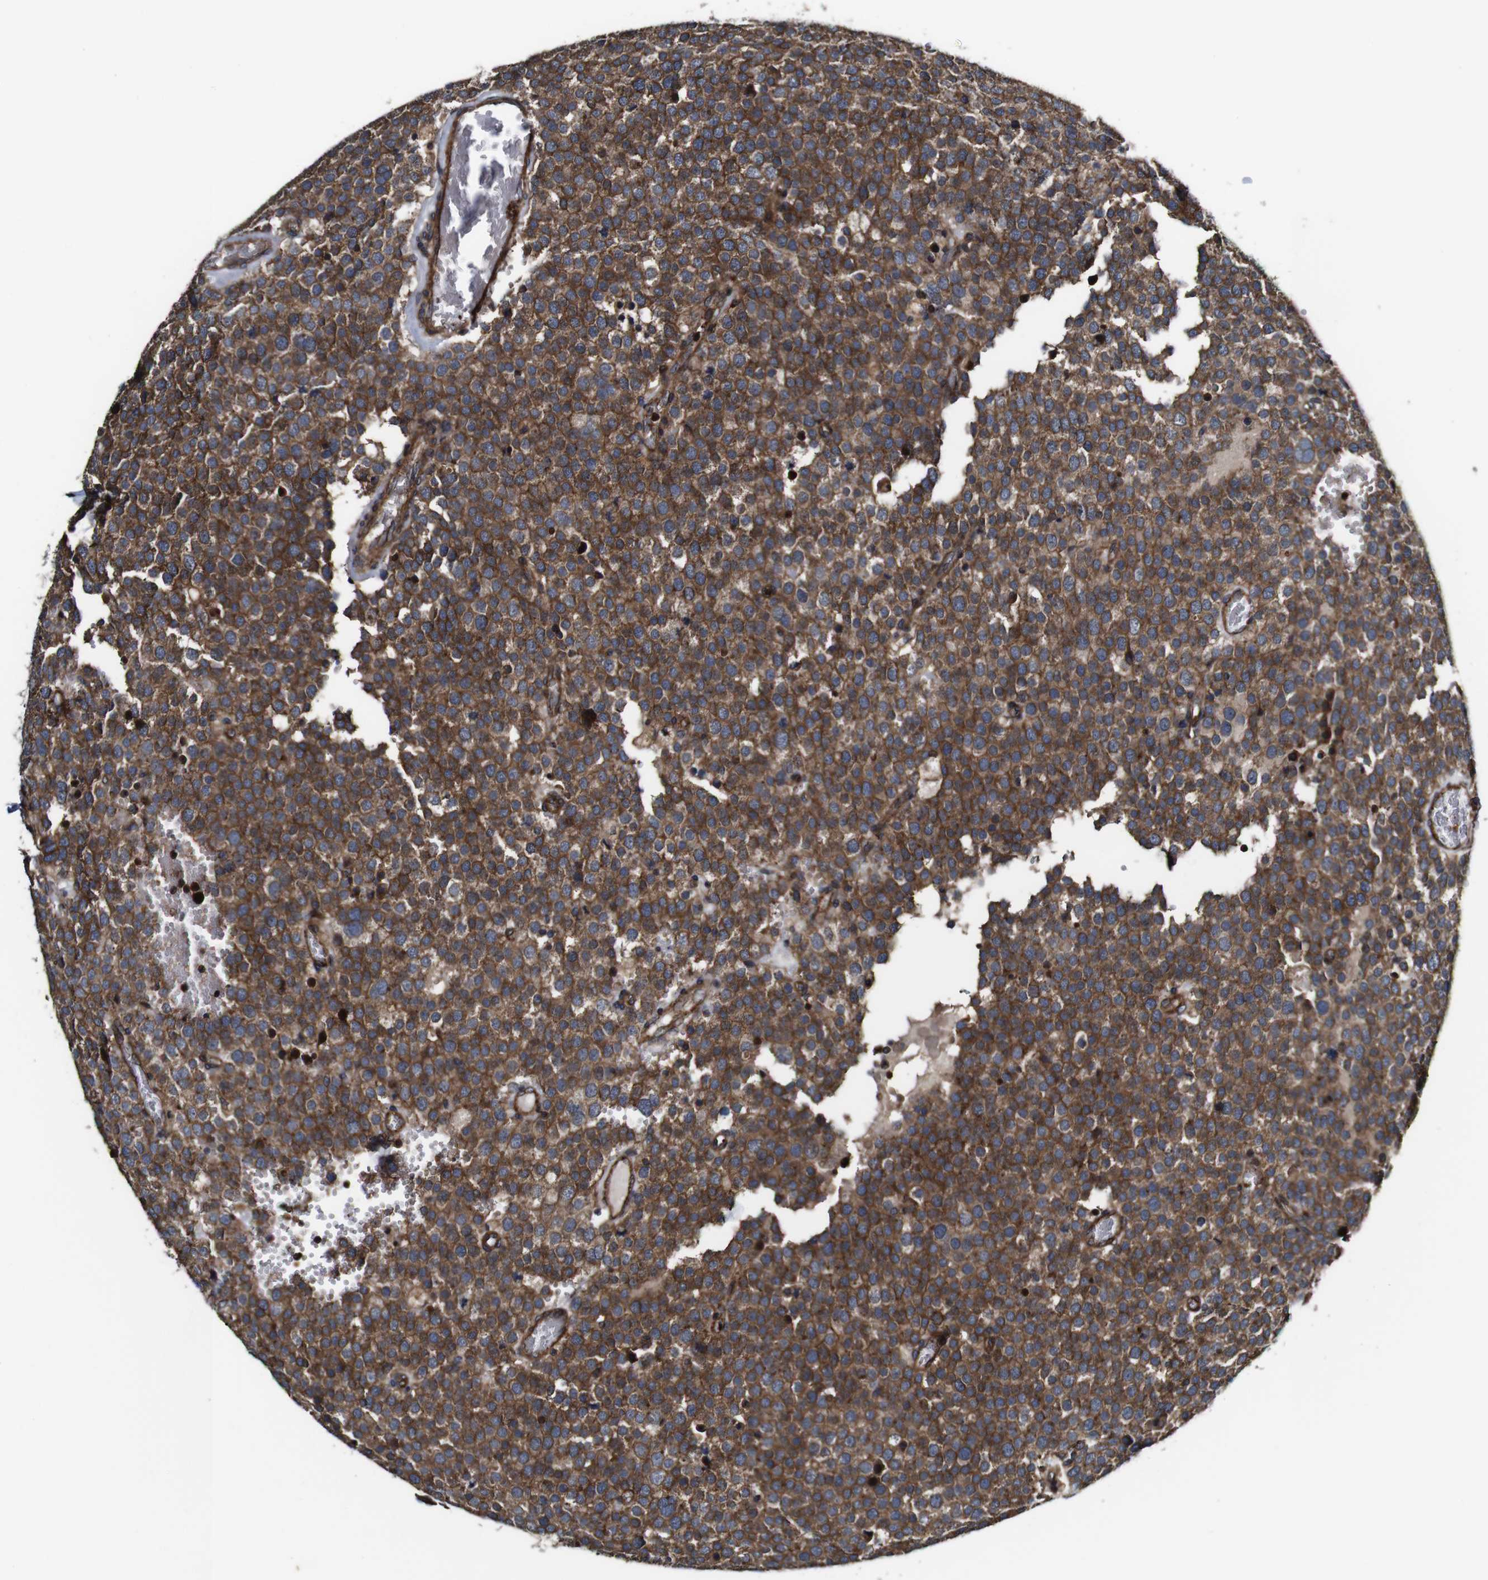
{"staining": {"intensity": "strong", "quantity": ">75%", "location": "cytoplasmic/membranous"}, "tissue": "testis cancer", "cell_type": "Tumor cells", "image_type": "cancer", "snomed": [{"axis": "morphology", "description": "Normal tissue, NOS"}, {"axis": "morphology", "description": "Seminoma, NOS"}, {"axis": "topography", "description": "Testis"}], "caption": "Approximately >75% of tumor cells in human seminoma (testis) show strong cytoplasmic/membranous protein staining as visualized by brown immunohistochemical staining.", "gene": "TNIK", "patient": {"sex": "male", "age": 71}}